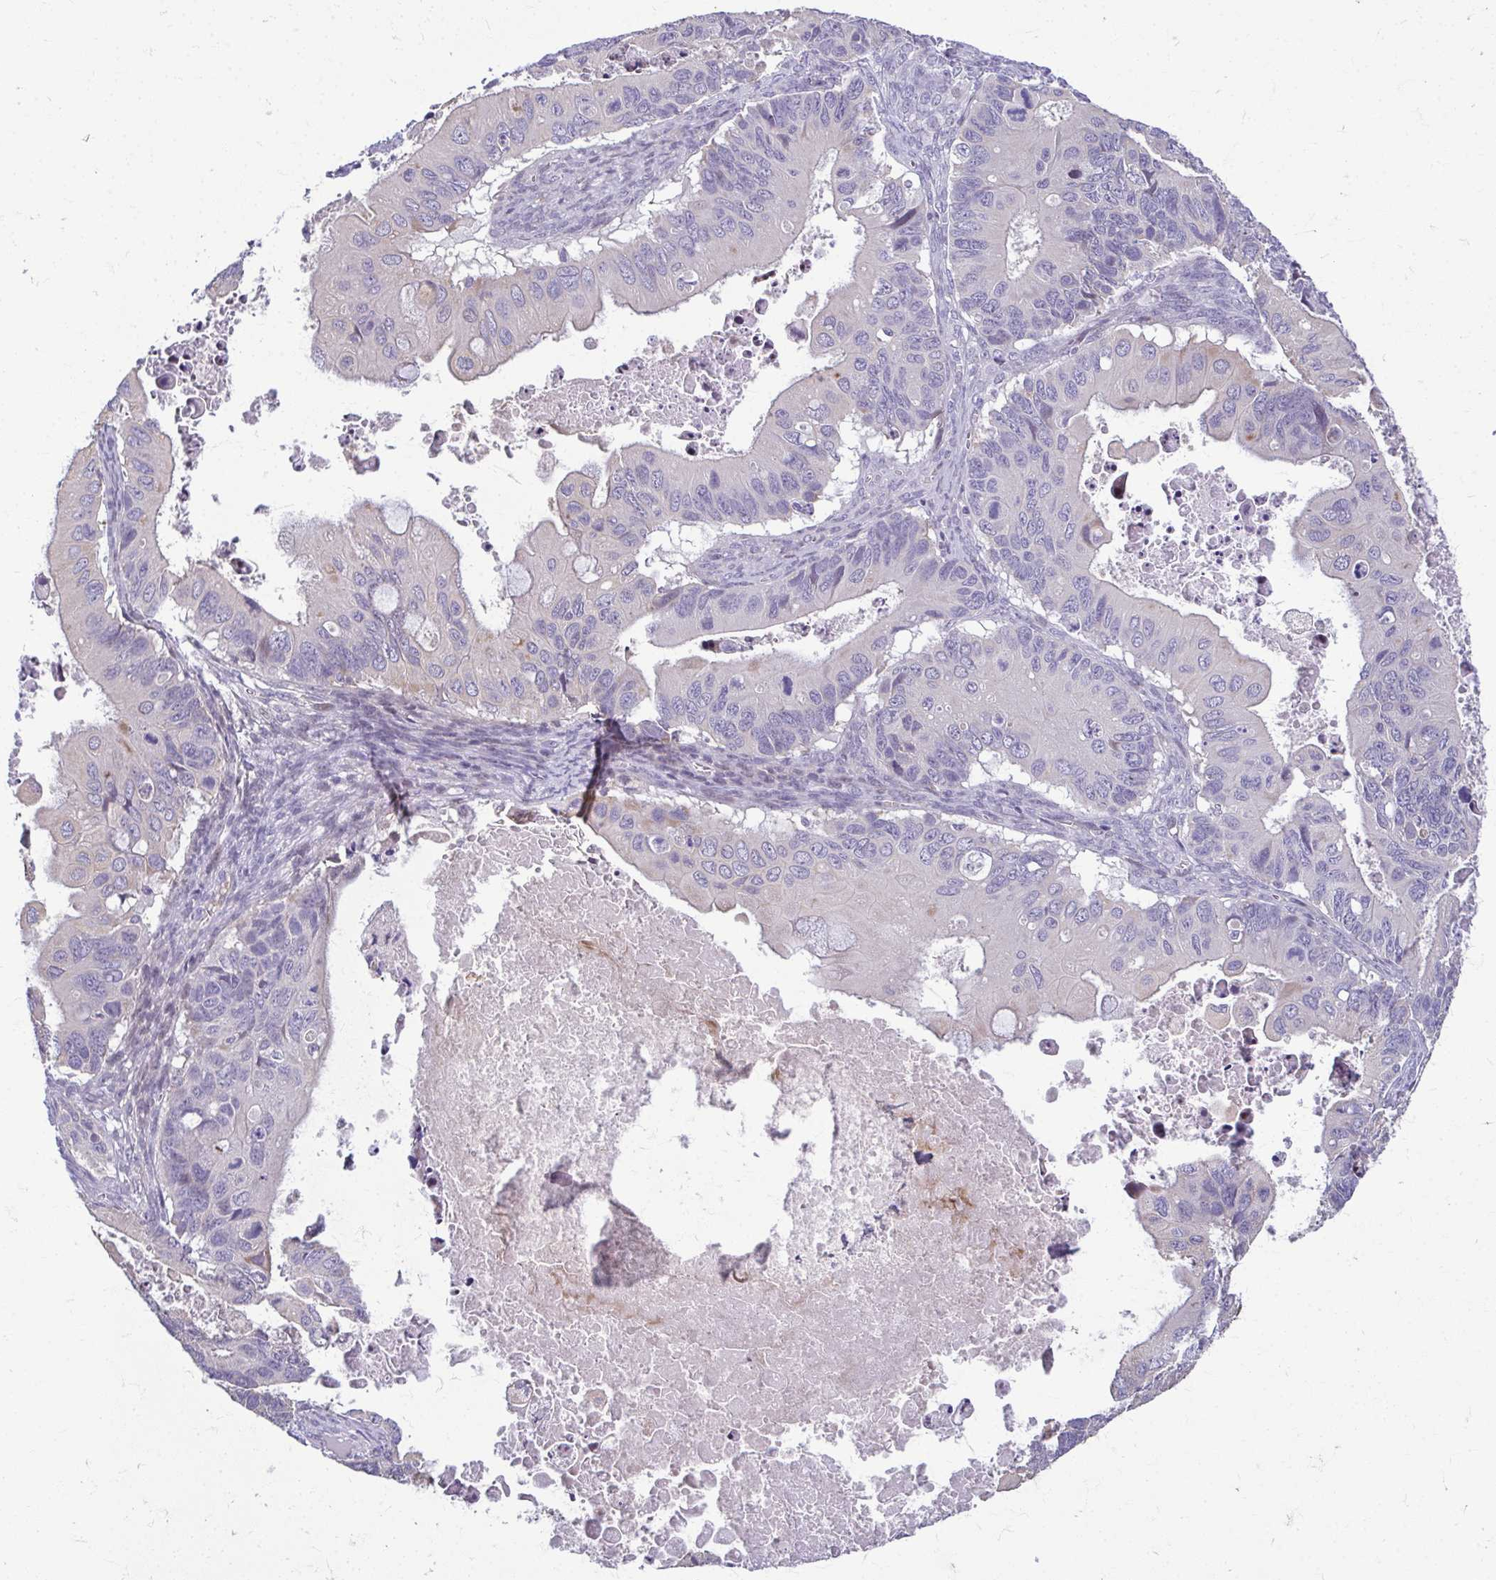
{"staining": {"intensity": "negative", "quantity": "none", "location": "none"}, "tissue": "ovarian cancer", "cell_type": "Tumor cells", "image_type": "cancer", "snomed": [{"axis": "morphology", "description": "Cystadenocarcinoma, mucinous, NOS"}, {"axis": "topography", "description": "Ovary"}], "caption": "IHC of mucinous cystadenocarcinoma (ovarian) exhibits no staining in tumor cells. (DAB (3,3'-diaminobenzidine) immunohistochemistry (IHC) visualized using brightfield microscopy, high magnification).", "gene": "ODF1", "patient": {"sex": "female", "age": 64}}